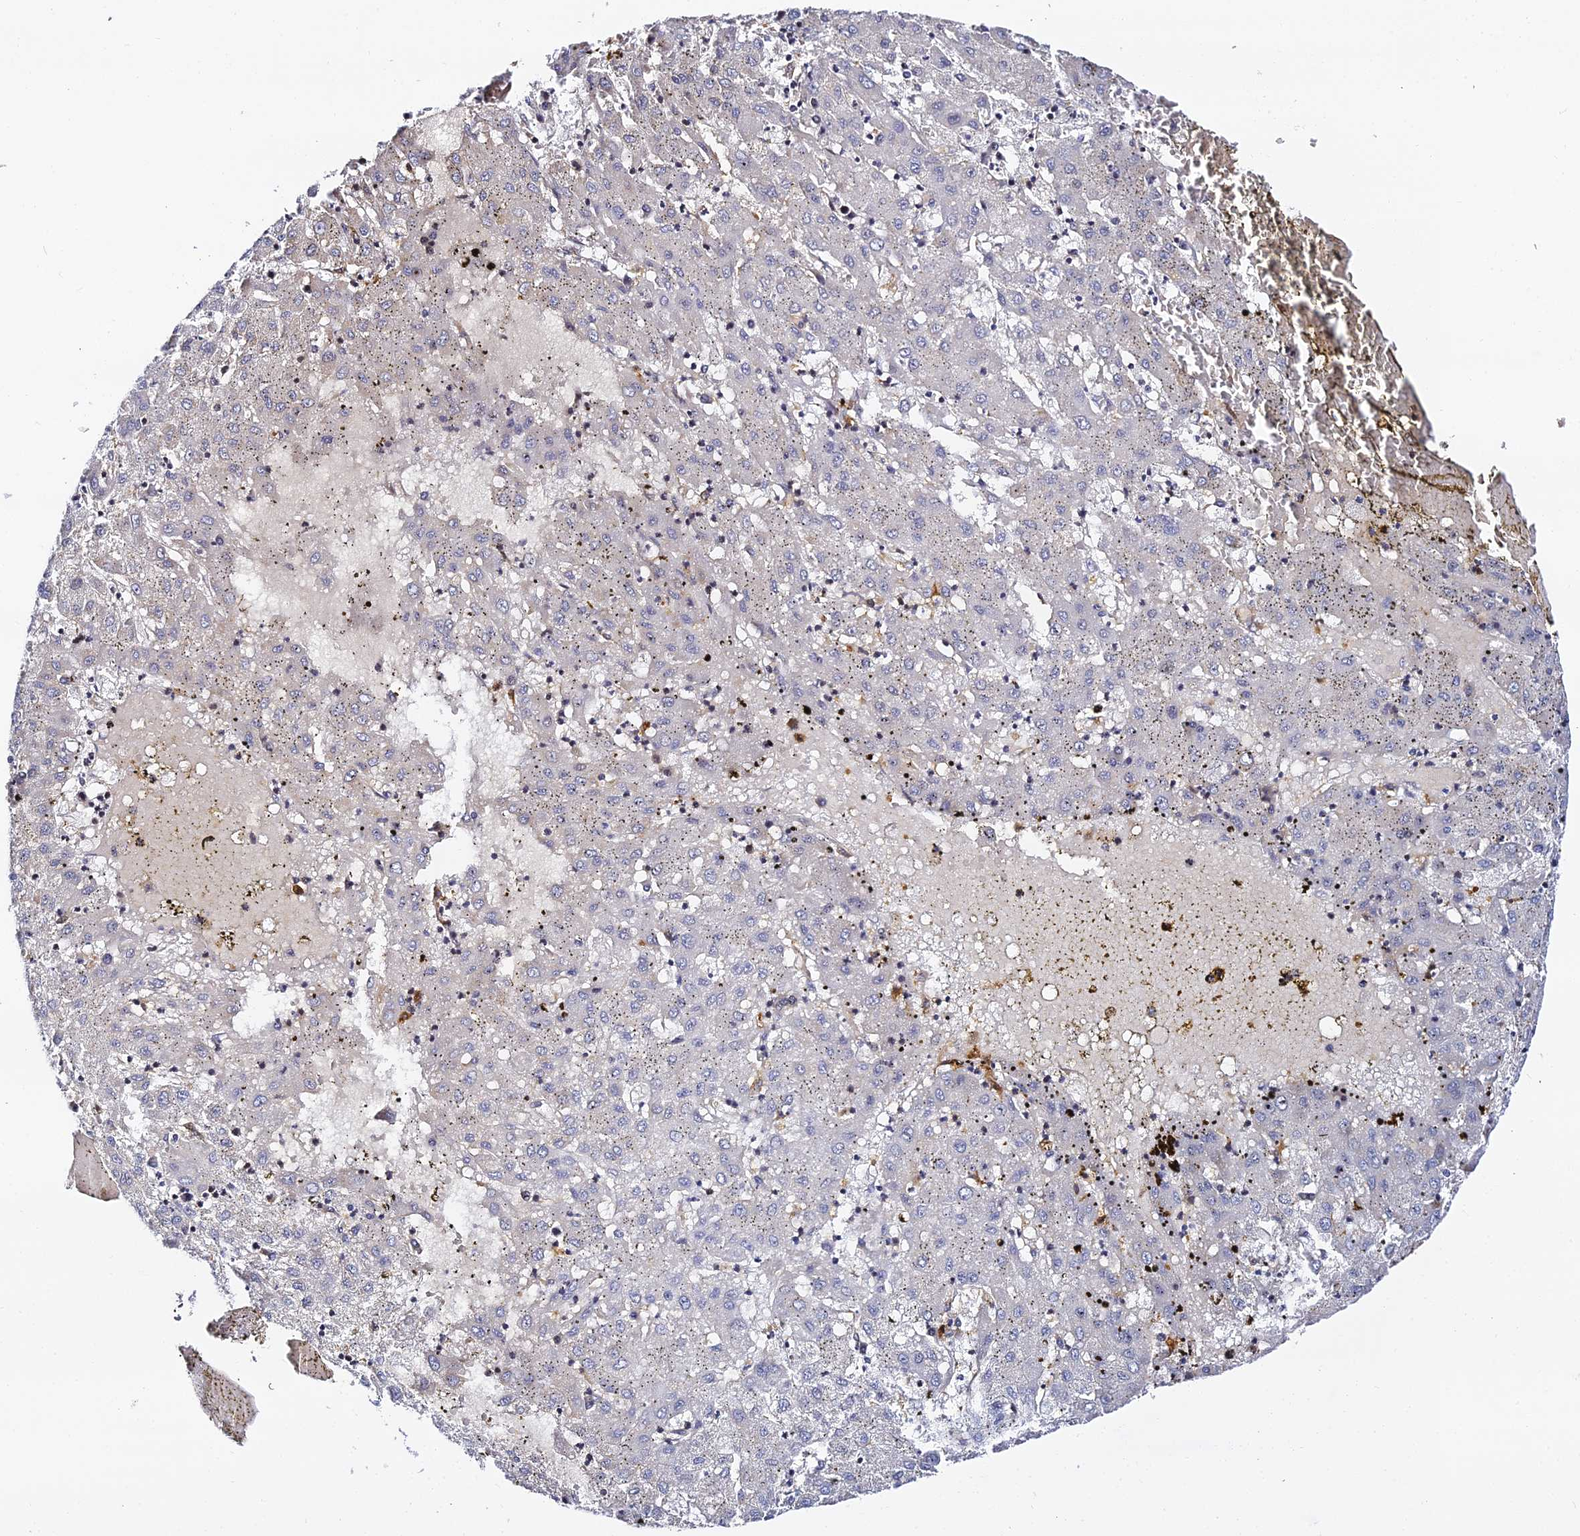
{"staining": {"intensity": "negative", "quantity": "none", "location": "none"}, "tissue": "liver cancer", "cell_type": "Tumor cells", "image_type": "cancer", "snomed": [{"axis": "morphology", "description": "Carcinoma, Hepatocellular, NOS"}, {"axis": "topography", "description": "Liver"}], "caption": "The histopathology image demonstrates no staining of tumor cells in hepatocellular carcinoma (liver). (Stains: DAB immunohistochemistry (IHC) with hematoxylin counter stain, Microscopy: brightfield microscopy at high magnification).", "gene": "IL4I1", "patient": {"sex": "male", "age": 72}}